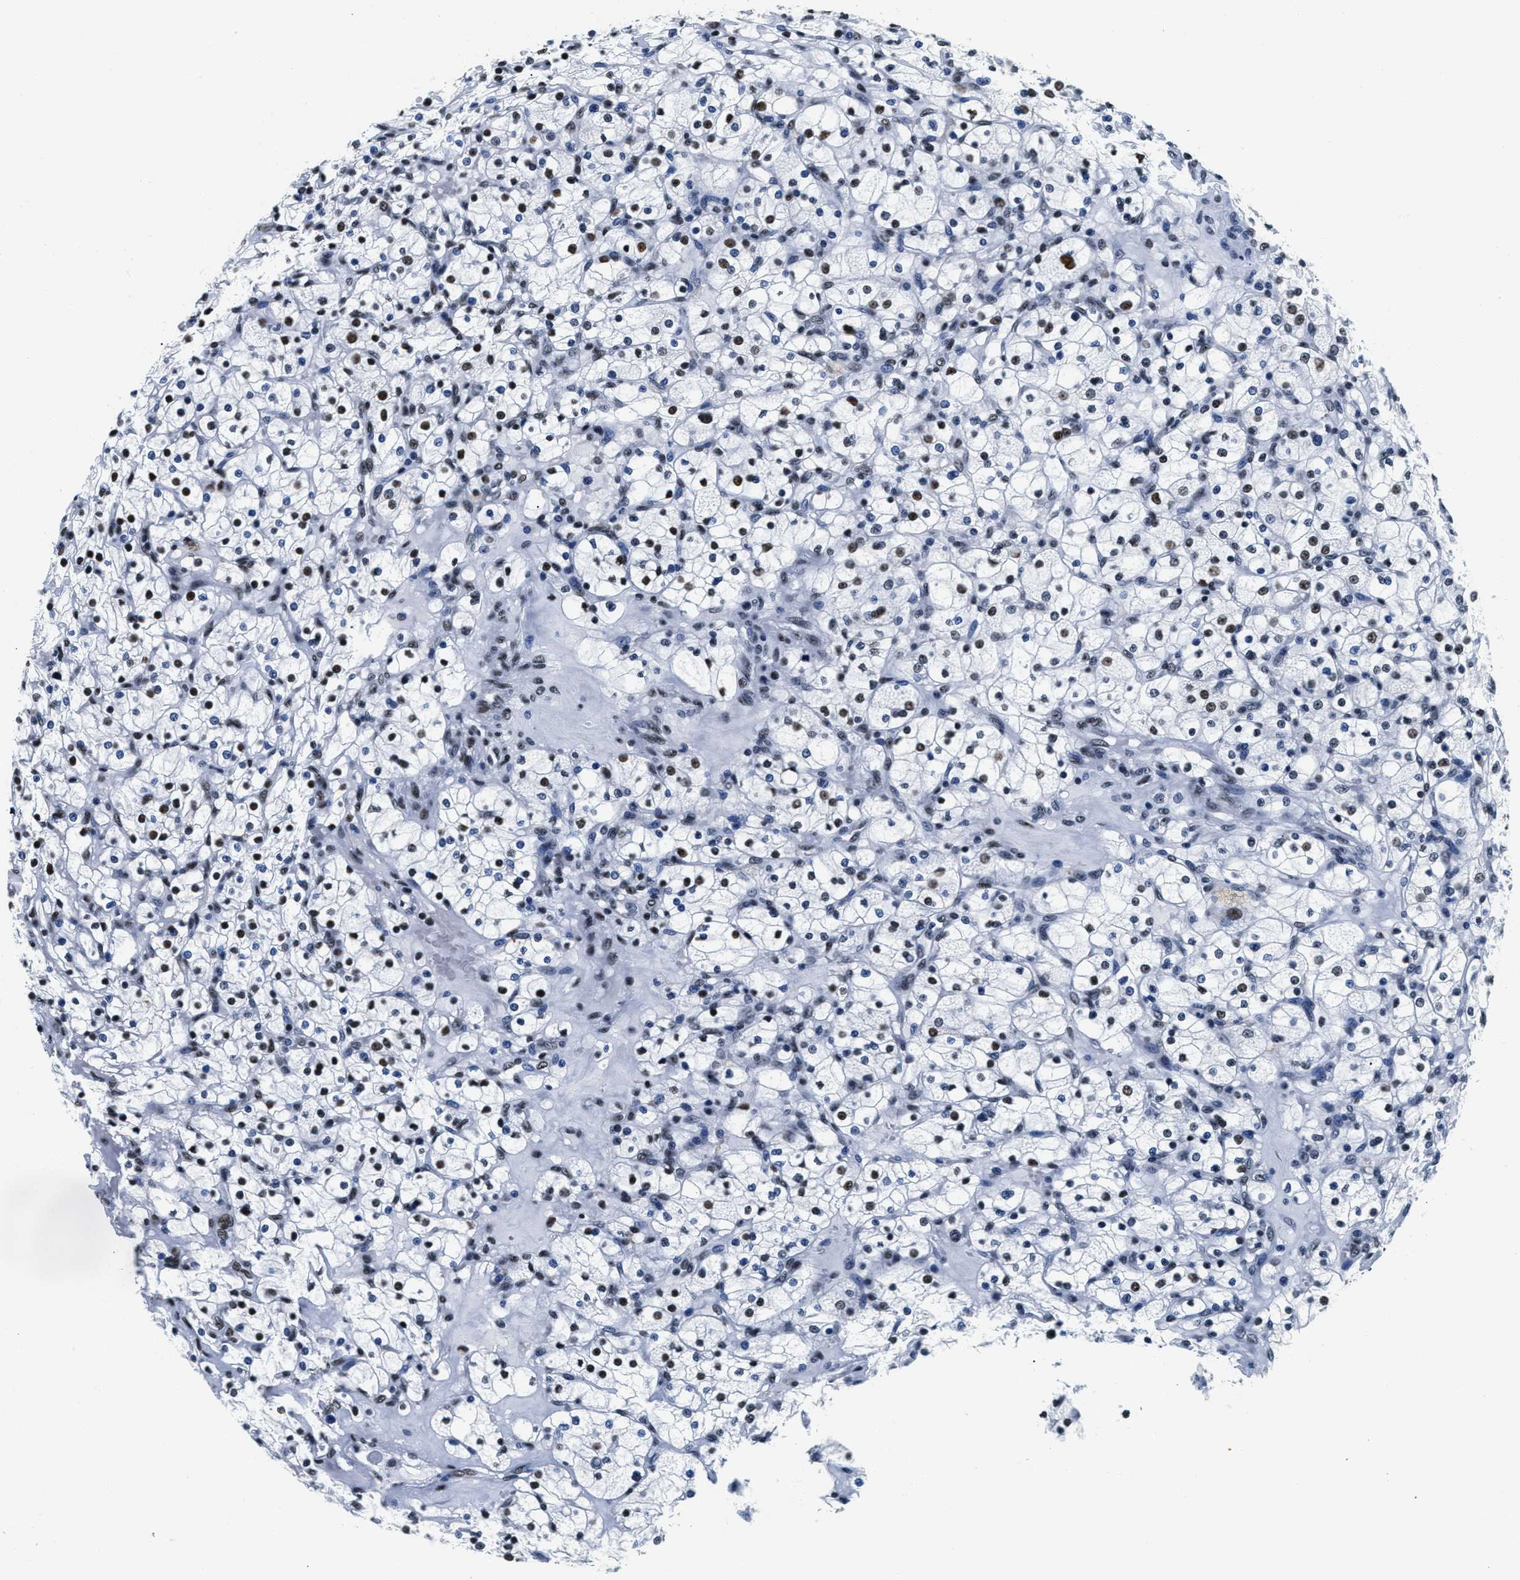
{"staining": {"intensity": "moderate", "quantity": "<25%", "location": "nuclear"}, "tissue": "renal cancer", "cell_type": "Tumor cells", "image_type": "cancer", "snomed": [{"axis": "morphology", "description": "Adenocarcinoma, NOS"}, {"axis": "topography", "description": "Kidney"}], "caption": "This is a micrograph of IHC staining of renal cancer (adenocarcinoma), which shows moderate positivity in the nuclear of tumor cells.", "gene": "RAD50", "patient": {"sex": "female", "age": 83}}